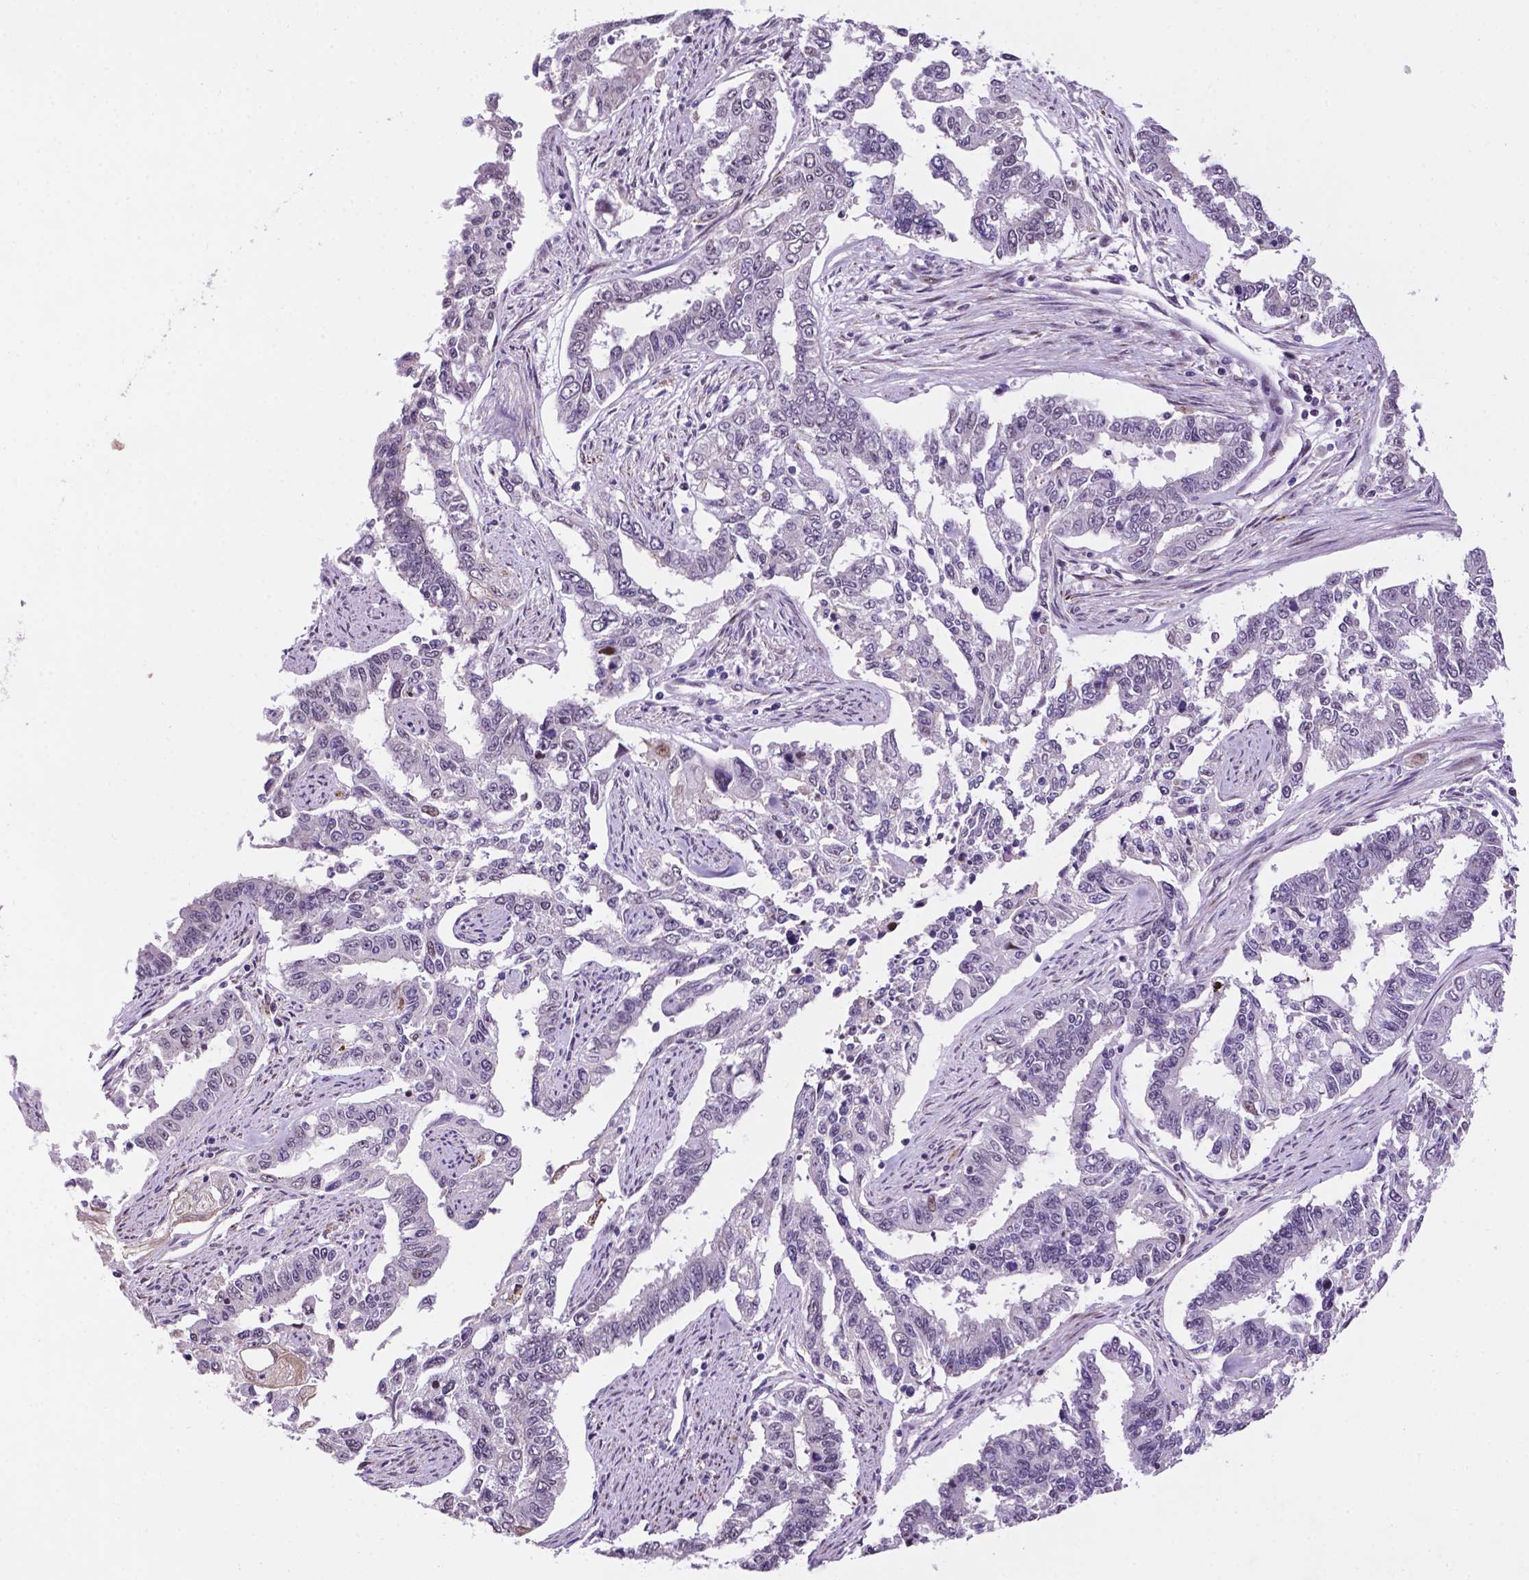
{"staining": {"intensity": "negative", "quantity": "none", "location": "none"}, "tissue": "endometrial cancer", "cell_type": "Tumor cells", "image_type": "cancer", "snomed": [{"axis": "morphology", "description": "Adenocarcinoma, NOS"}, {"axis": "topography", "description": "Uterus"}], "caption": "Micrograph shows no protein expression in tumor cells of endometrial cancer (adenocarcinoma) tissue.", "gene": "SMAD3", "patient": {"sex": "female", "age": 59}}